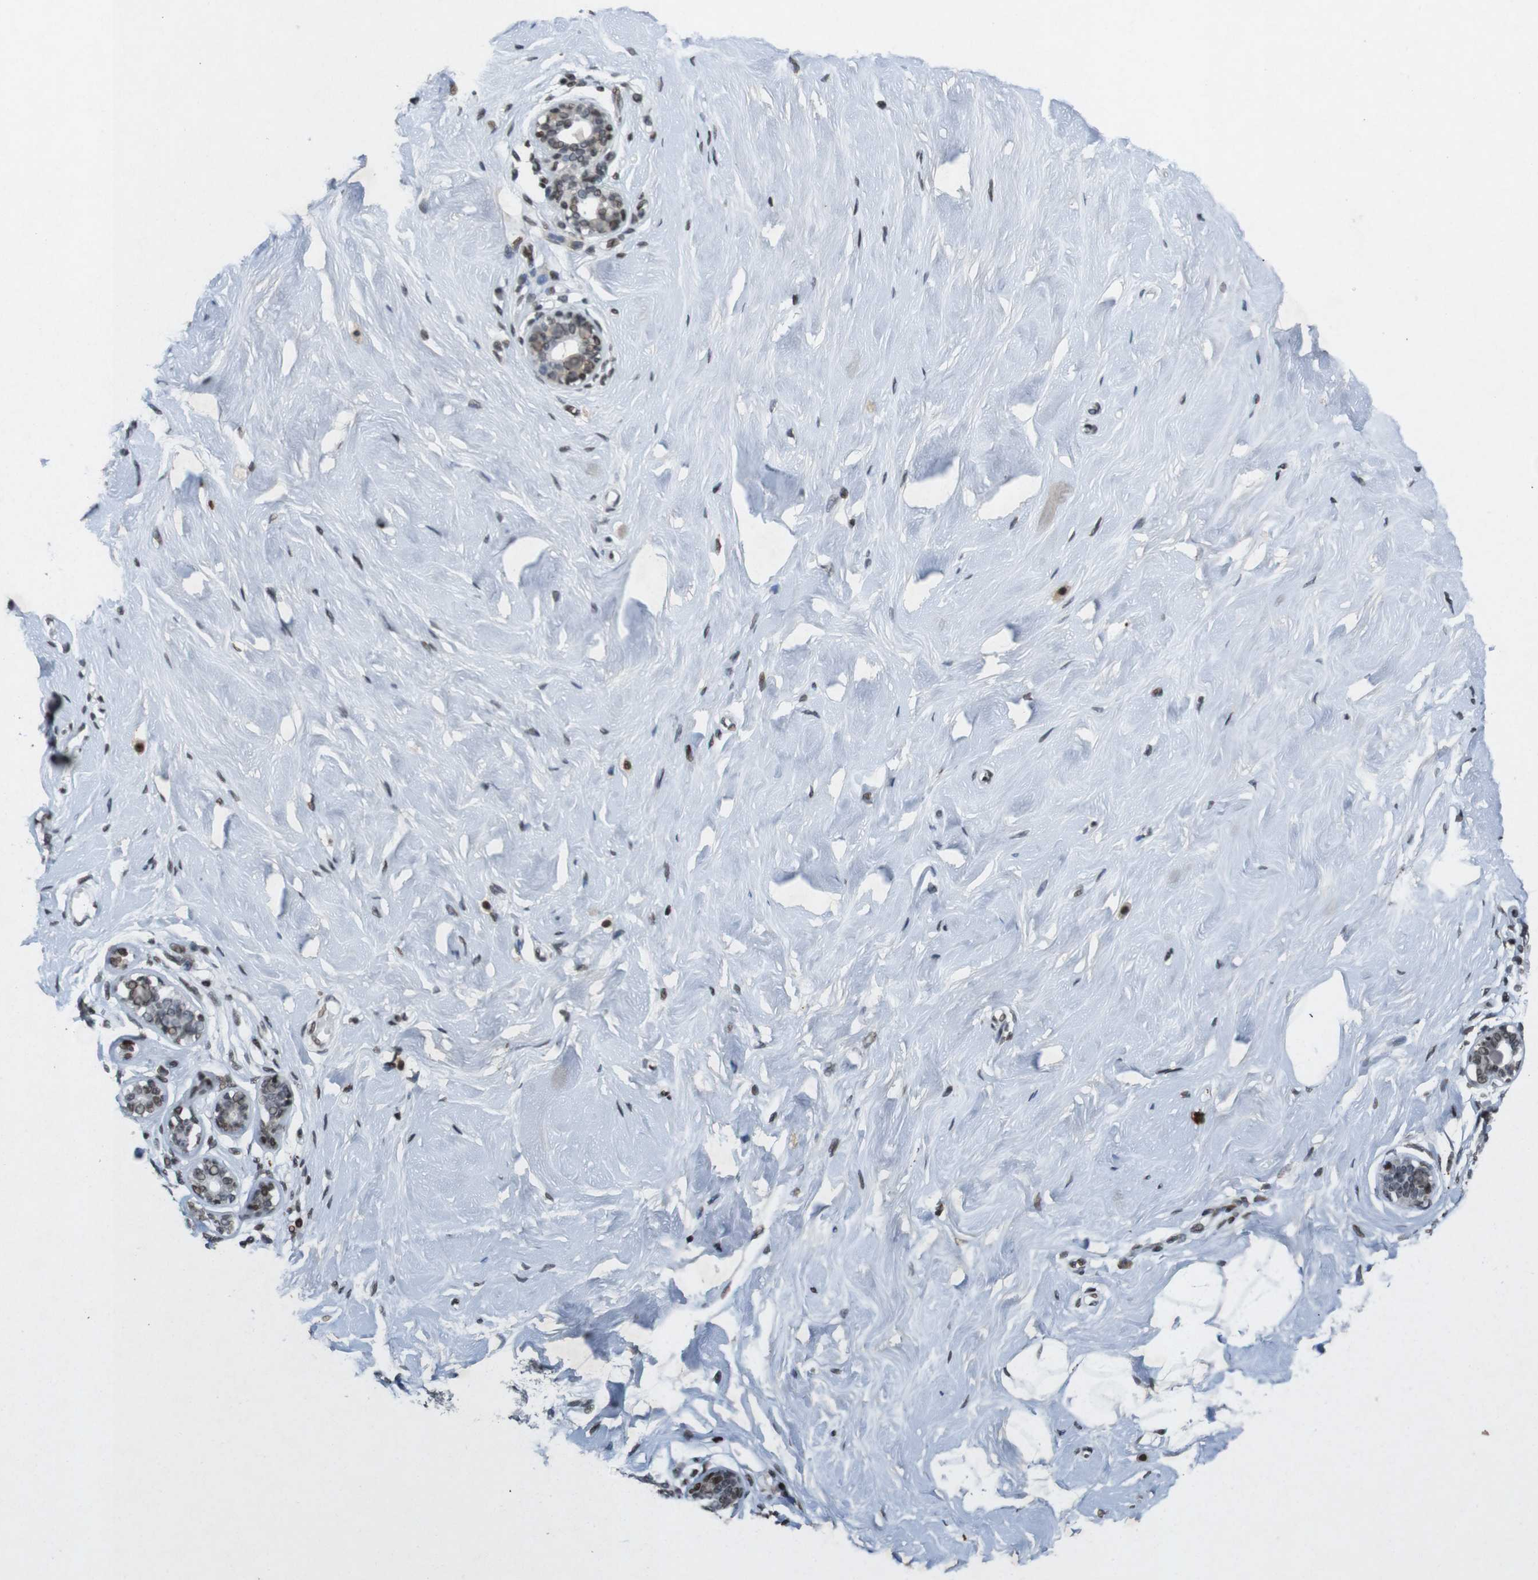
{"staining": {"intensity": "strong", "quantity": ">75%", "location": "nuclear"}, "tissue": "breast", "cell_type": "Adipocytes", "image_type": "normal", "snomed": [{"axis": "morphology", "description": "Normal tissue, NOS"}, {"axis": "topography", "description": "Breast"}], "caption": "IHC micrograph of benign breast stained for a protein (brown), which demonstrates high levels of strong nuclear expression in about >75% of adipocytes.", "gene": "MAGEH1", "patient": {"sex": "female", "age": 23}}